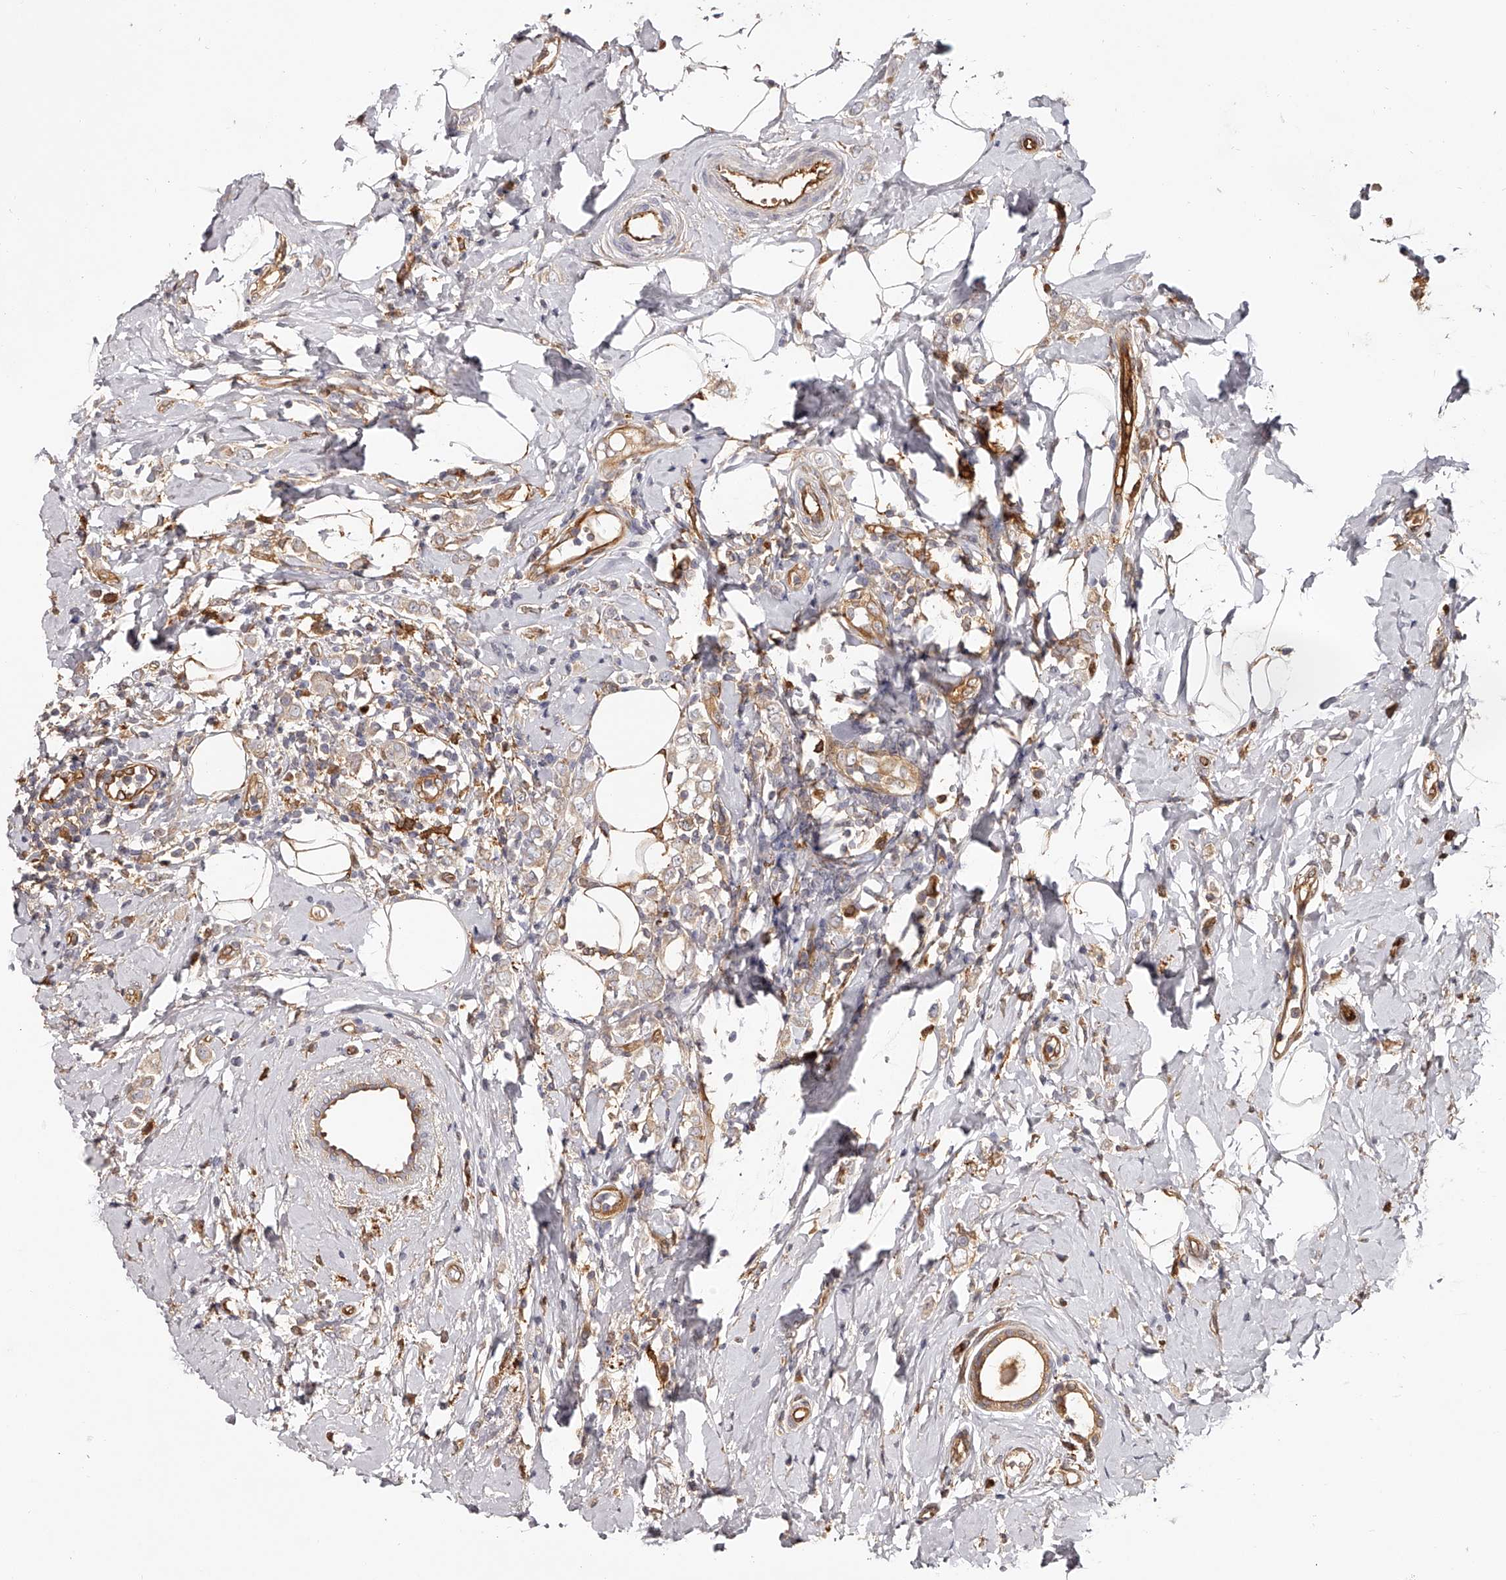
{"staining": {"intensity": "weak", "quantity": "25%-75%", "location": "cytoplasmic/membranous"}, "tissue": "breast cancer", "cell_type": "Tumor cells", "image_type": "cancer", "snomed": [{"axis": "morphology", "description": "Lobular carcinoma"}, {"axis": "topography", "description": "Breast"}], "caption": "The photomicrograph exhibits staining of lobular carcinoma (breast), revealing weak cytoplasmic/membranous protein expression (brown color) within tumor cells.", "gene": "LAP3", "patient": {"sex": "female", "age": 47}}